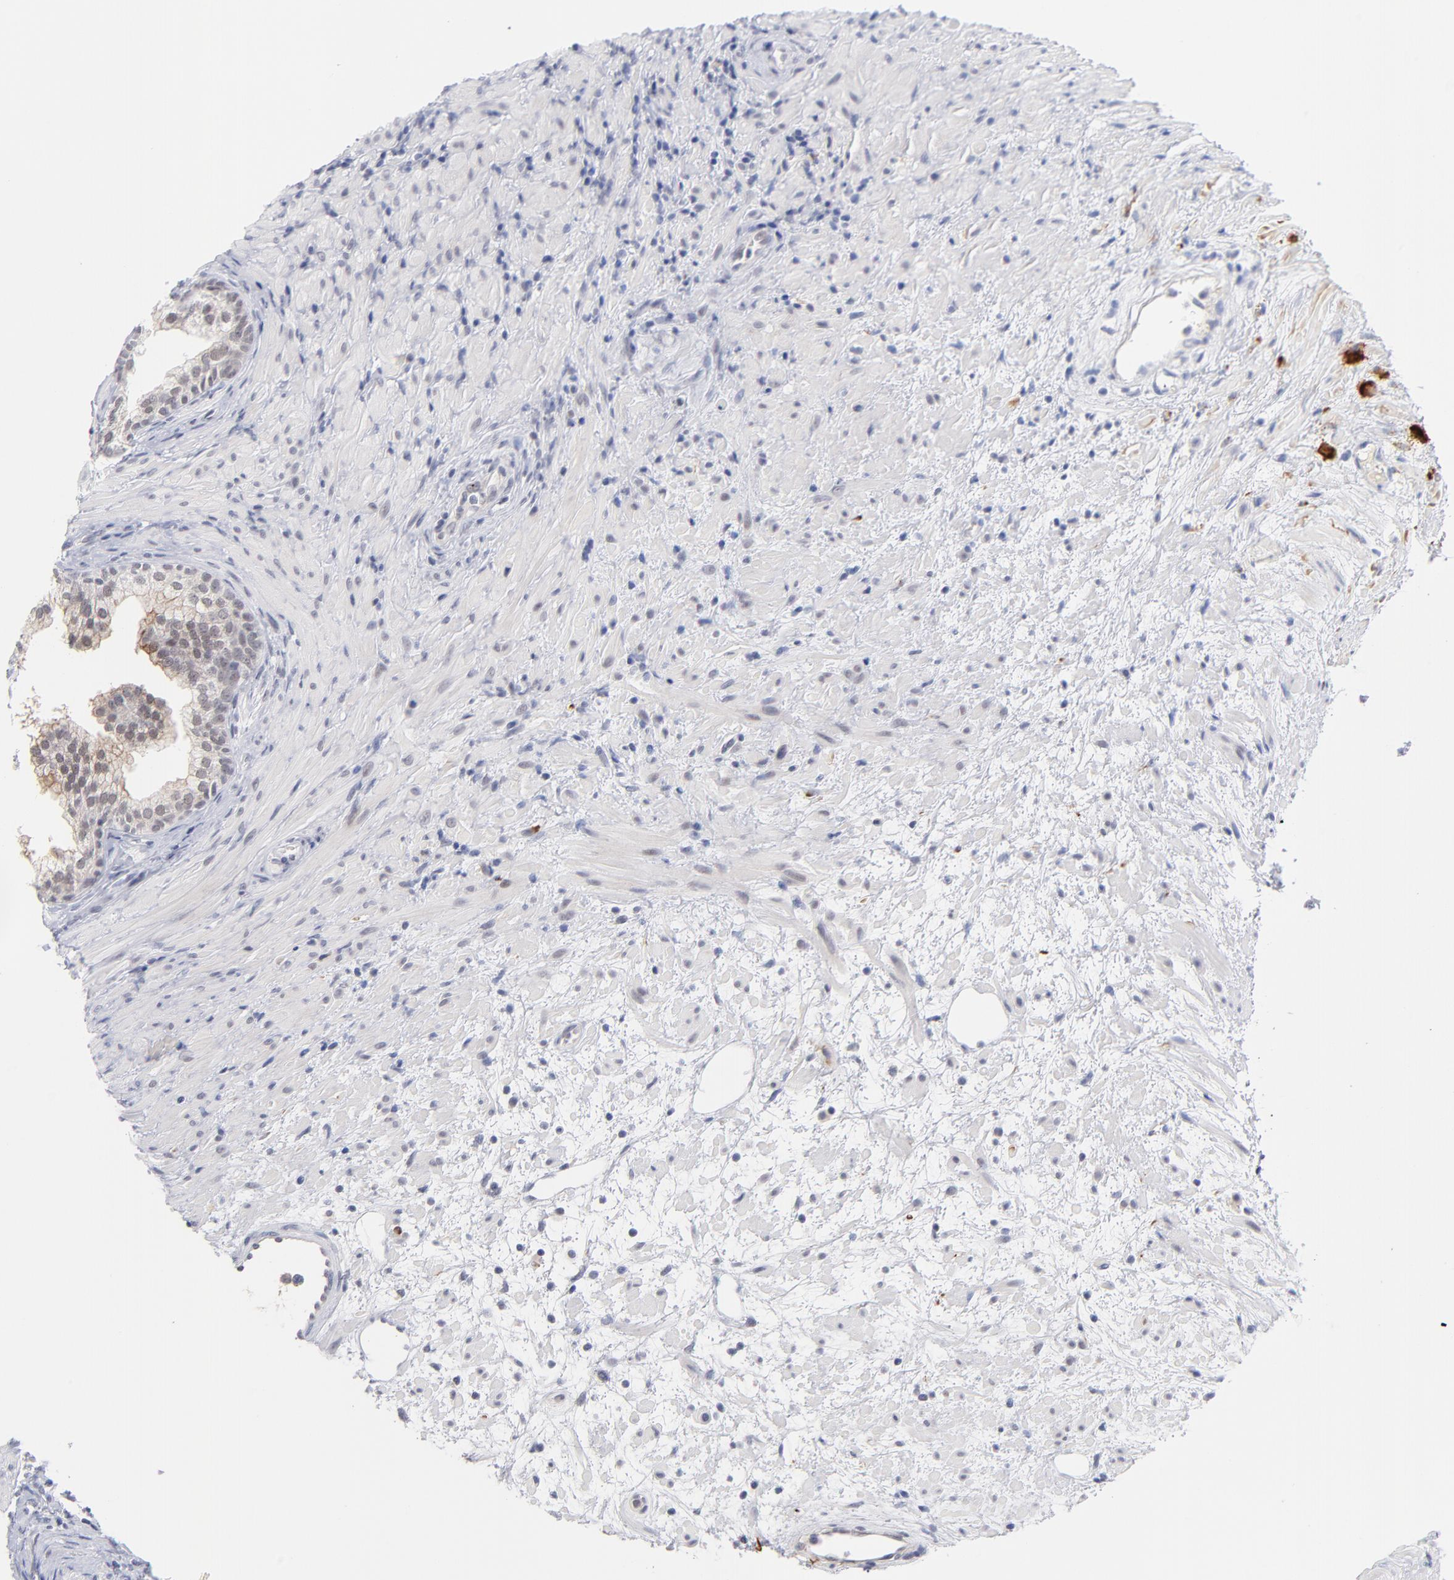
{"staining": {"intensity": "strong", "quantity": ">75%", "location": "cytoplasmic/membranous"}, "tissue": "prostate", "cell_type": "Glandular cells", "image_type": "normal", "snomed": [{"axis": "morphology", "description": "Normal tissue, NOS"}, {"axis": "topography", "description": "Prostate"}], "caption": "Normal prostate exhibits strong cytoplasmic/membranous positivity in approximately >75% of glandular cells, visualized by immunohistochemistry.", "gene": "WSB1", "patient": {"sex": "male", "age": 76}}